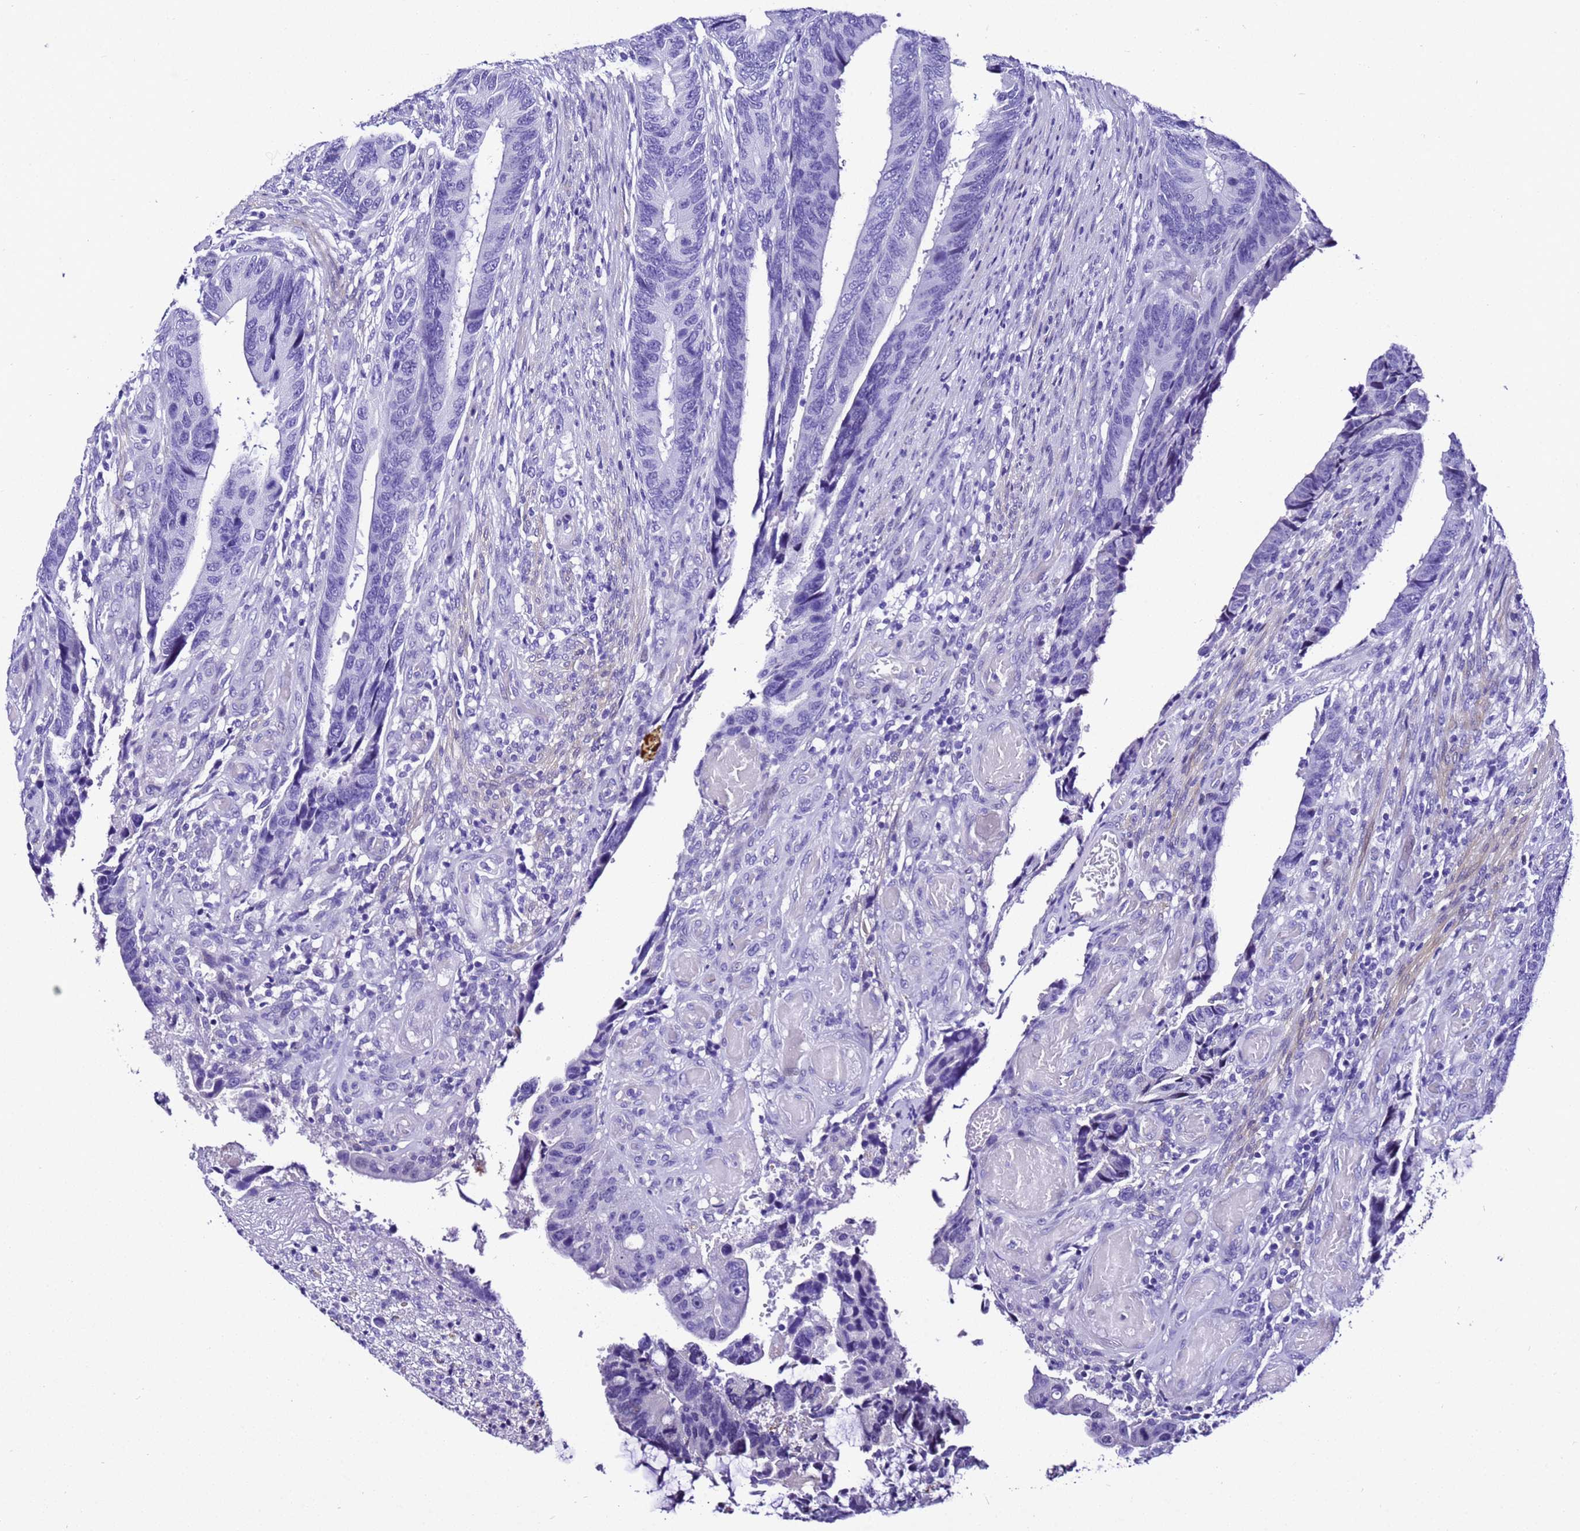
{"staining": {"intensity": "negative", "quantity": "none", "location": "none"}, "tissue": "colorectal cancer", "cell_type": "Tumor cells", "image_type": "cancer", "snomed": [{"axis": "morphology", "description": "Adenocarcinoma, NOS"}, {"axis": "topography", "description": "Colon"}], "caption": "Colorectal cancer was stained to show a protein in brown. There is no significant expression in tumor cells. (DAB immunohistochemistry with hematoxylin counter stain).", "gene": "ZNF417", "patient": {"sex": "male", "age": 87}}